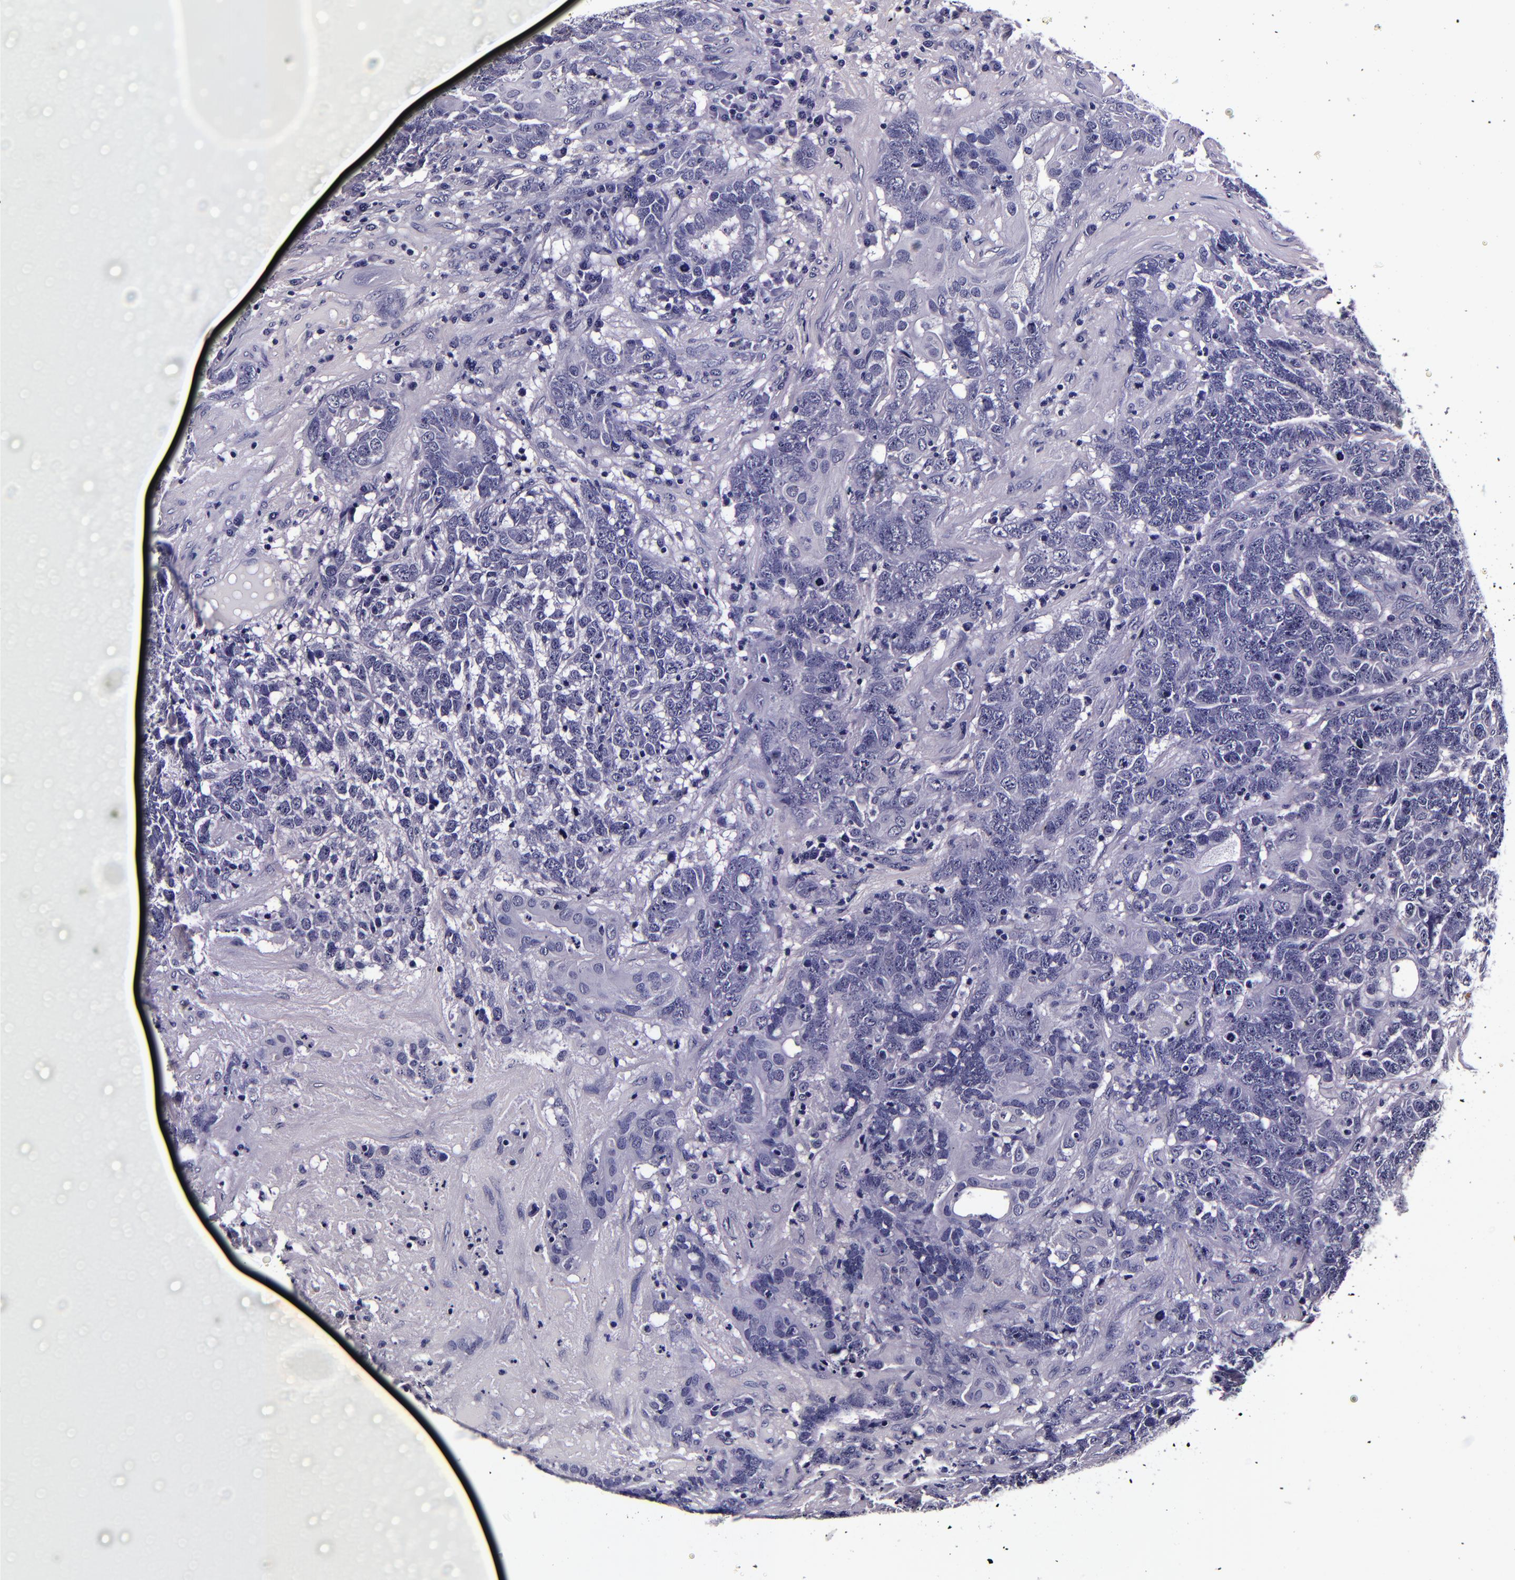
{"staining": {"intensity": "negative", "quantity": "none", "location": "none"}, "tissue": "testis cancer", "cell_type": "Tumor cells", "image_type": "cancer", "snomed": [{"axis": "morphology", "description": "Carcinoma, Embryonal, NOS"}, {"axis": "topography", "description": "Testis"}], "caption": "Testis cancer was stained to show a protein in brown. There is no significant staining in tumor cells.", "gene": "FBN1", "patient": {"sex": "male", "age": 26}}